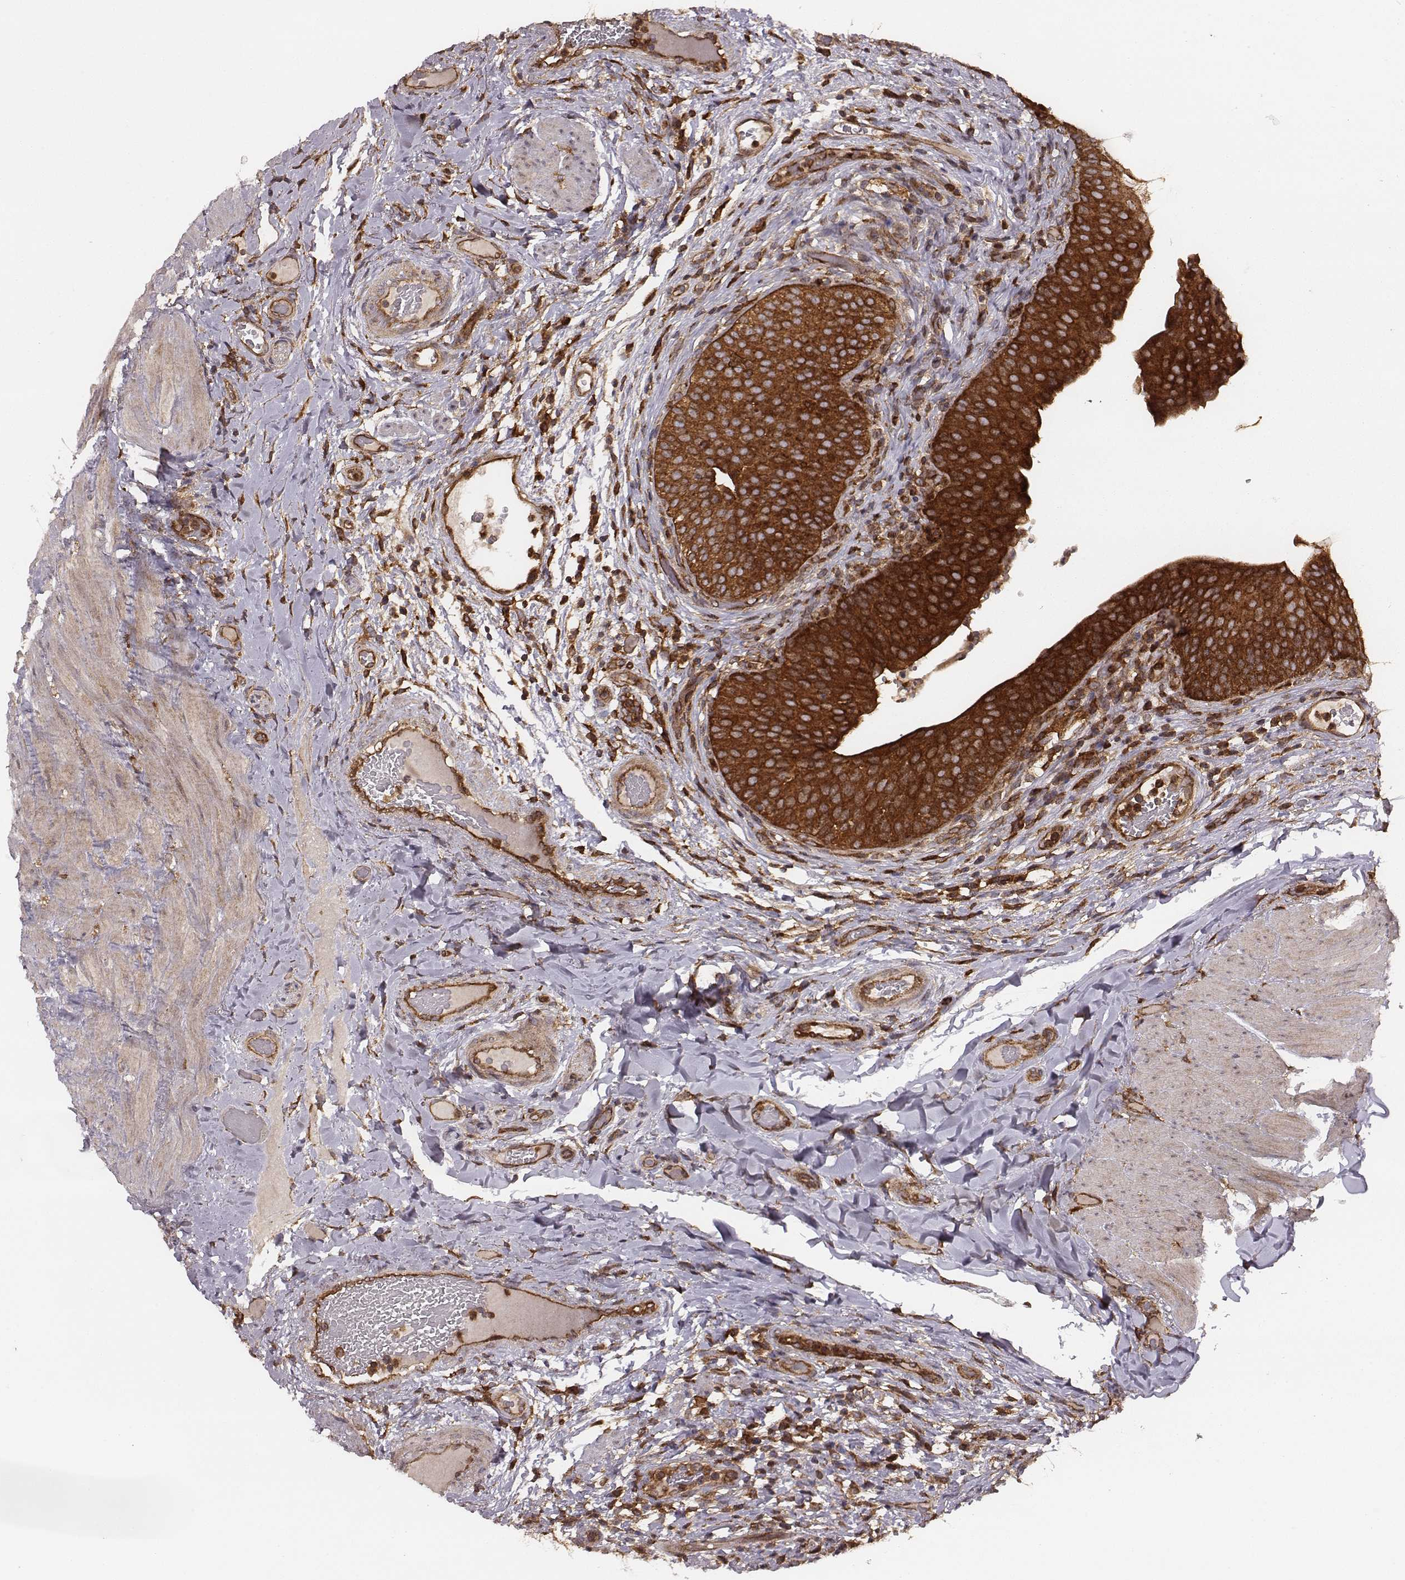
{"staining": {"intensity": "strong", "quantity": ">75%", "location": "cytoplasmic/membranous"}, "tissue": "urinary bladder", "cell_type": "Urothelial cells", "image_type": "normal", "snomed": [{"axis": "morphology", "description": "Normal tissue, NOS"}, {"axis": "topography", "description": "Urinary bladder"}], "caption": "Immunohistochemical staining of normal human urinary bladder exhibits high levels of strong cytoplasmic/membranous staining in approximately >75% of urothelial cells.", "gene": "VPS26A", "patient": {"sex": "male", "age": 66}}